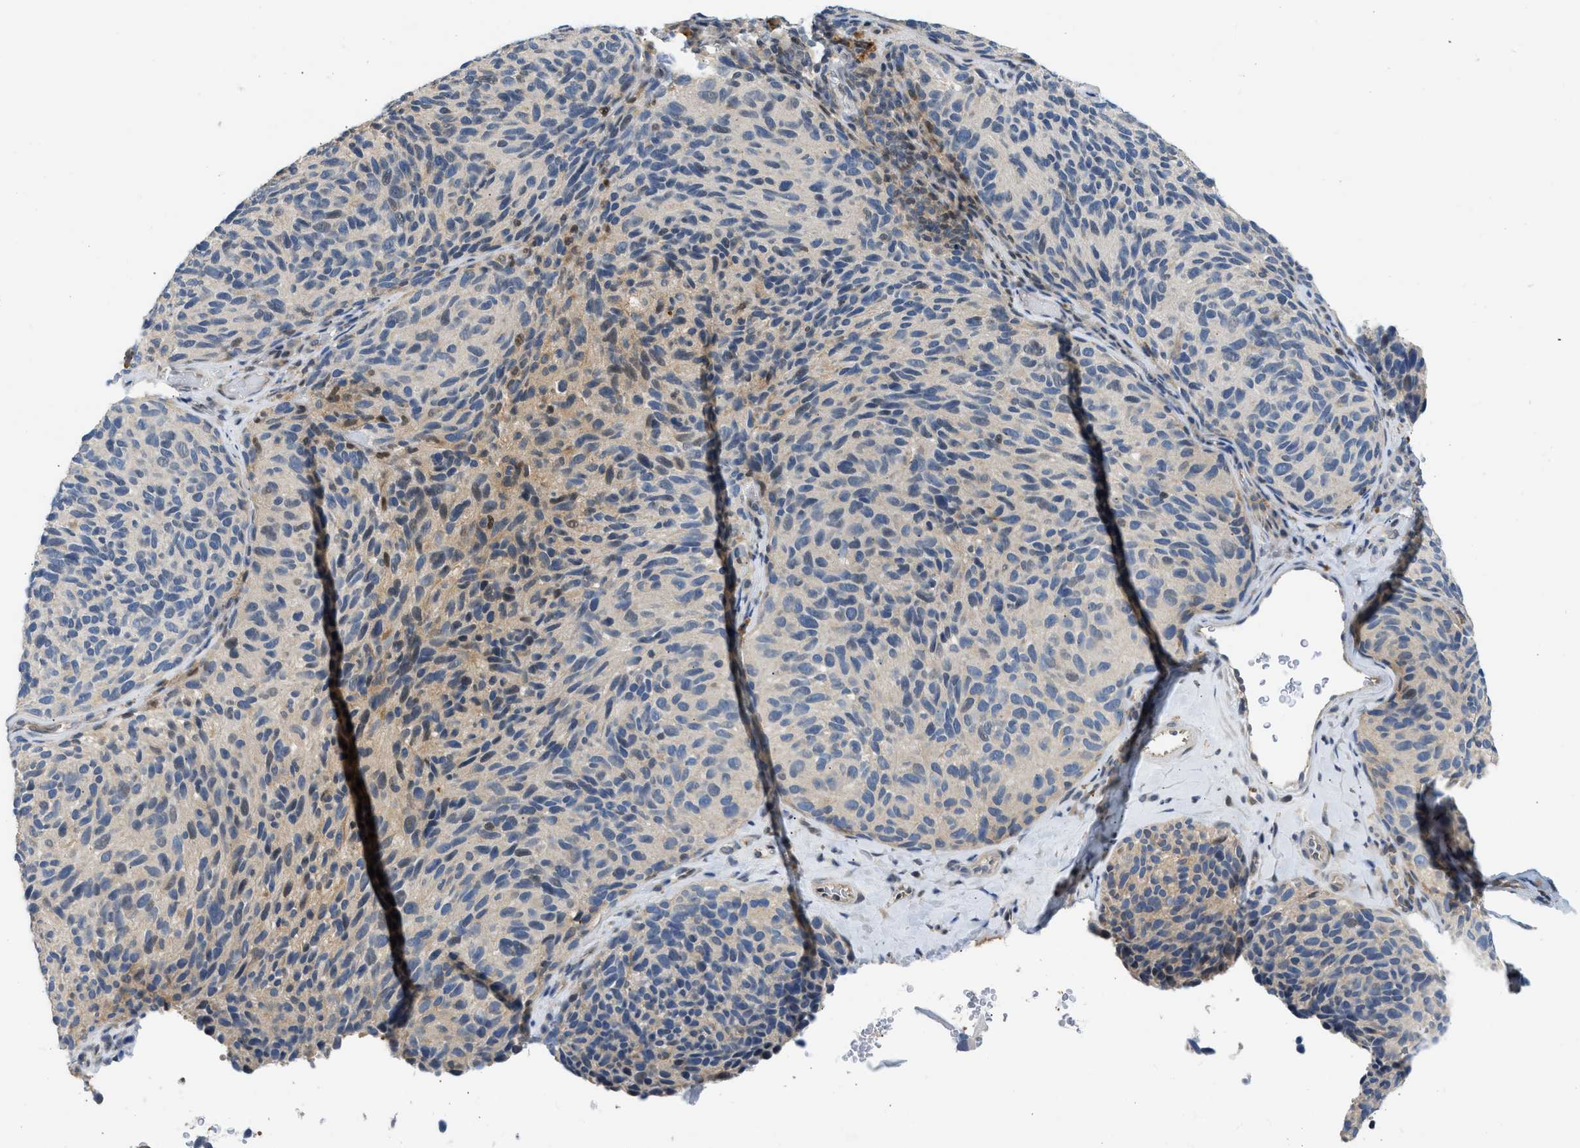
{"staining": {"intensity": "weak", "quantity": "<25%", "location": "cytoplasmic/membranous"}, "tissue": "melanoma", "cell_type": "Tumor cells", "image_type": "cancer", "snomed": [{"axis": "morphology", "description": "Malignant melanoma, NOS"}, {"axis": "topography", "description": "Skin"}], "caption": "This is a image of IHC staining of melanoma, which shows no positivity in tumor cells.", "gene": "OLIG3", "patient": {"sex": "female", "age": 73}}